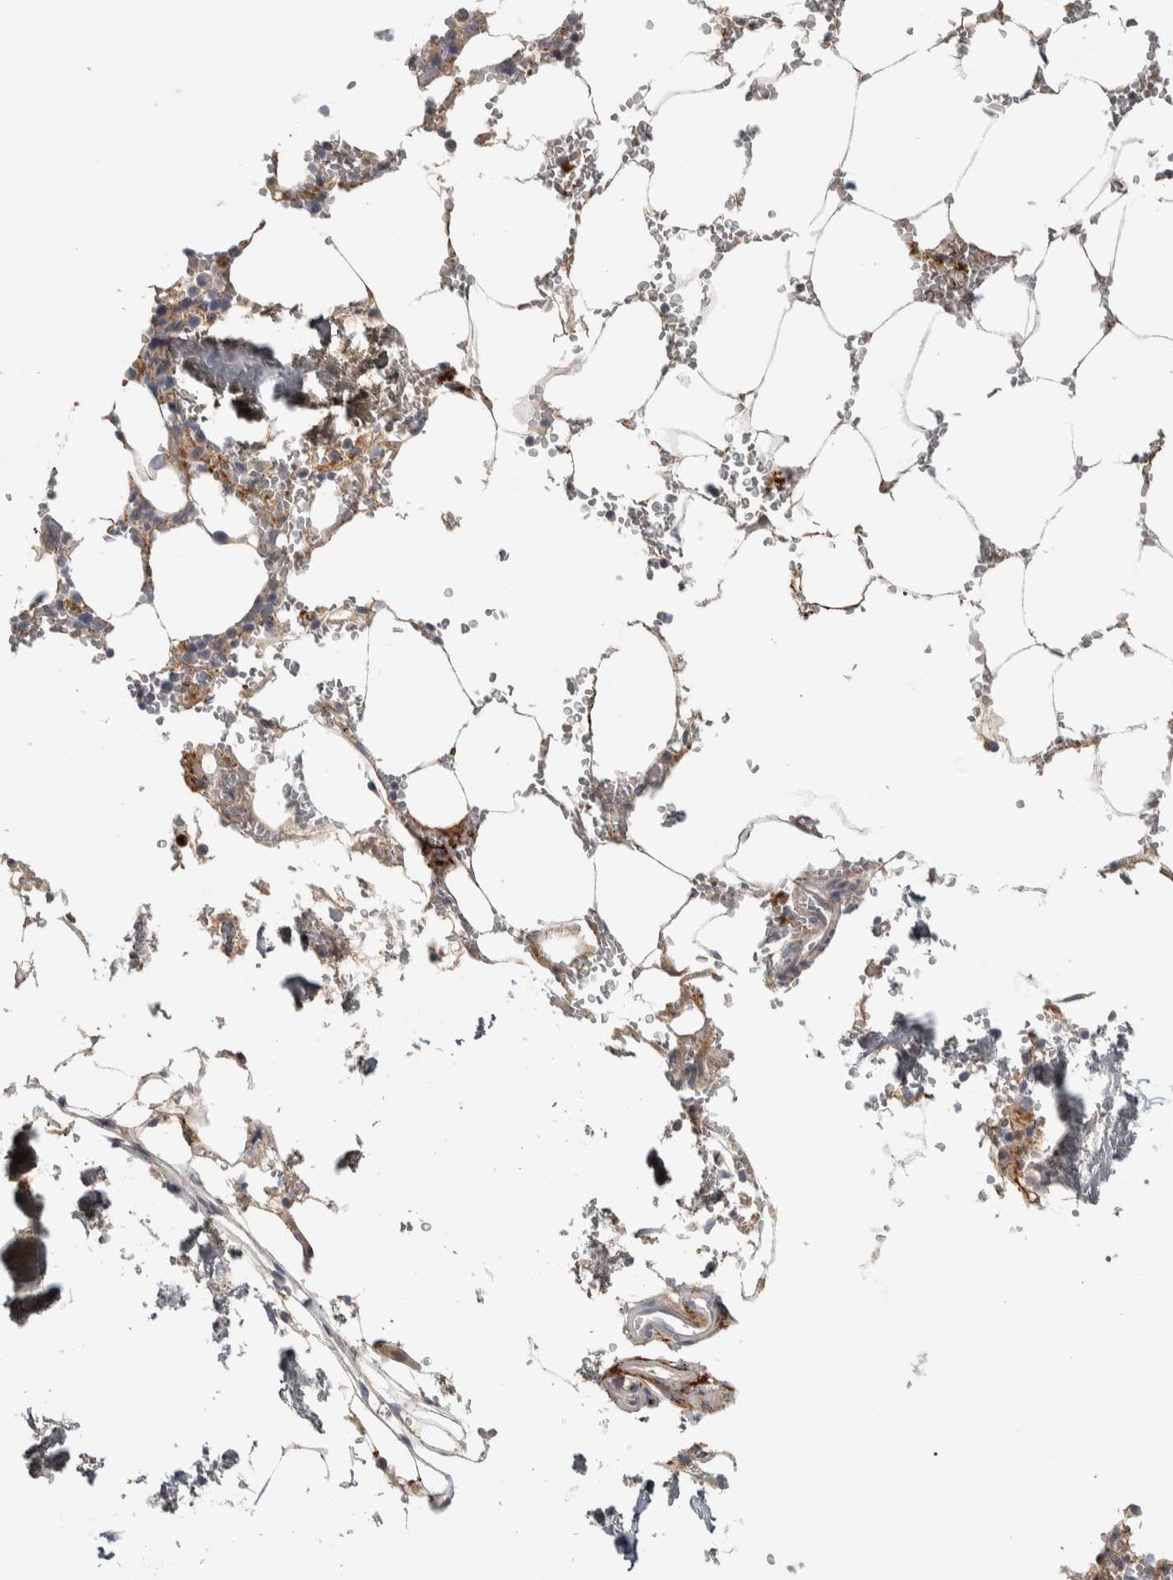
{"staining": {"intensity": "moderate", "quantity": "<25%", "location": "cytoplasmic/membranous"}, "tissue": "bone marrow", "cell_type": "Hematopoietic cells", "image_type": "normal", "snomed": [{"axis": "morphology", "description": "Normal tissue, NOS"}, {"axis": "topography", "description": "Bone marrow"}], "caption": "A photomicrograph of human bone marrow stained for a protein displays moderate cytoplasmic/membranous brown staining in hematopoietic cells. (IHC, brightfield microscopy, high magnification).", "gene": "ADPRM", "patient": {"sex": "male", "age": 70}}